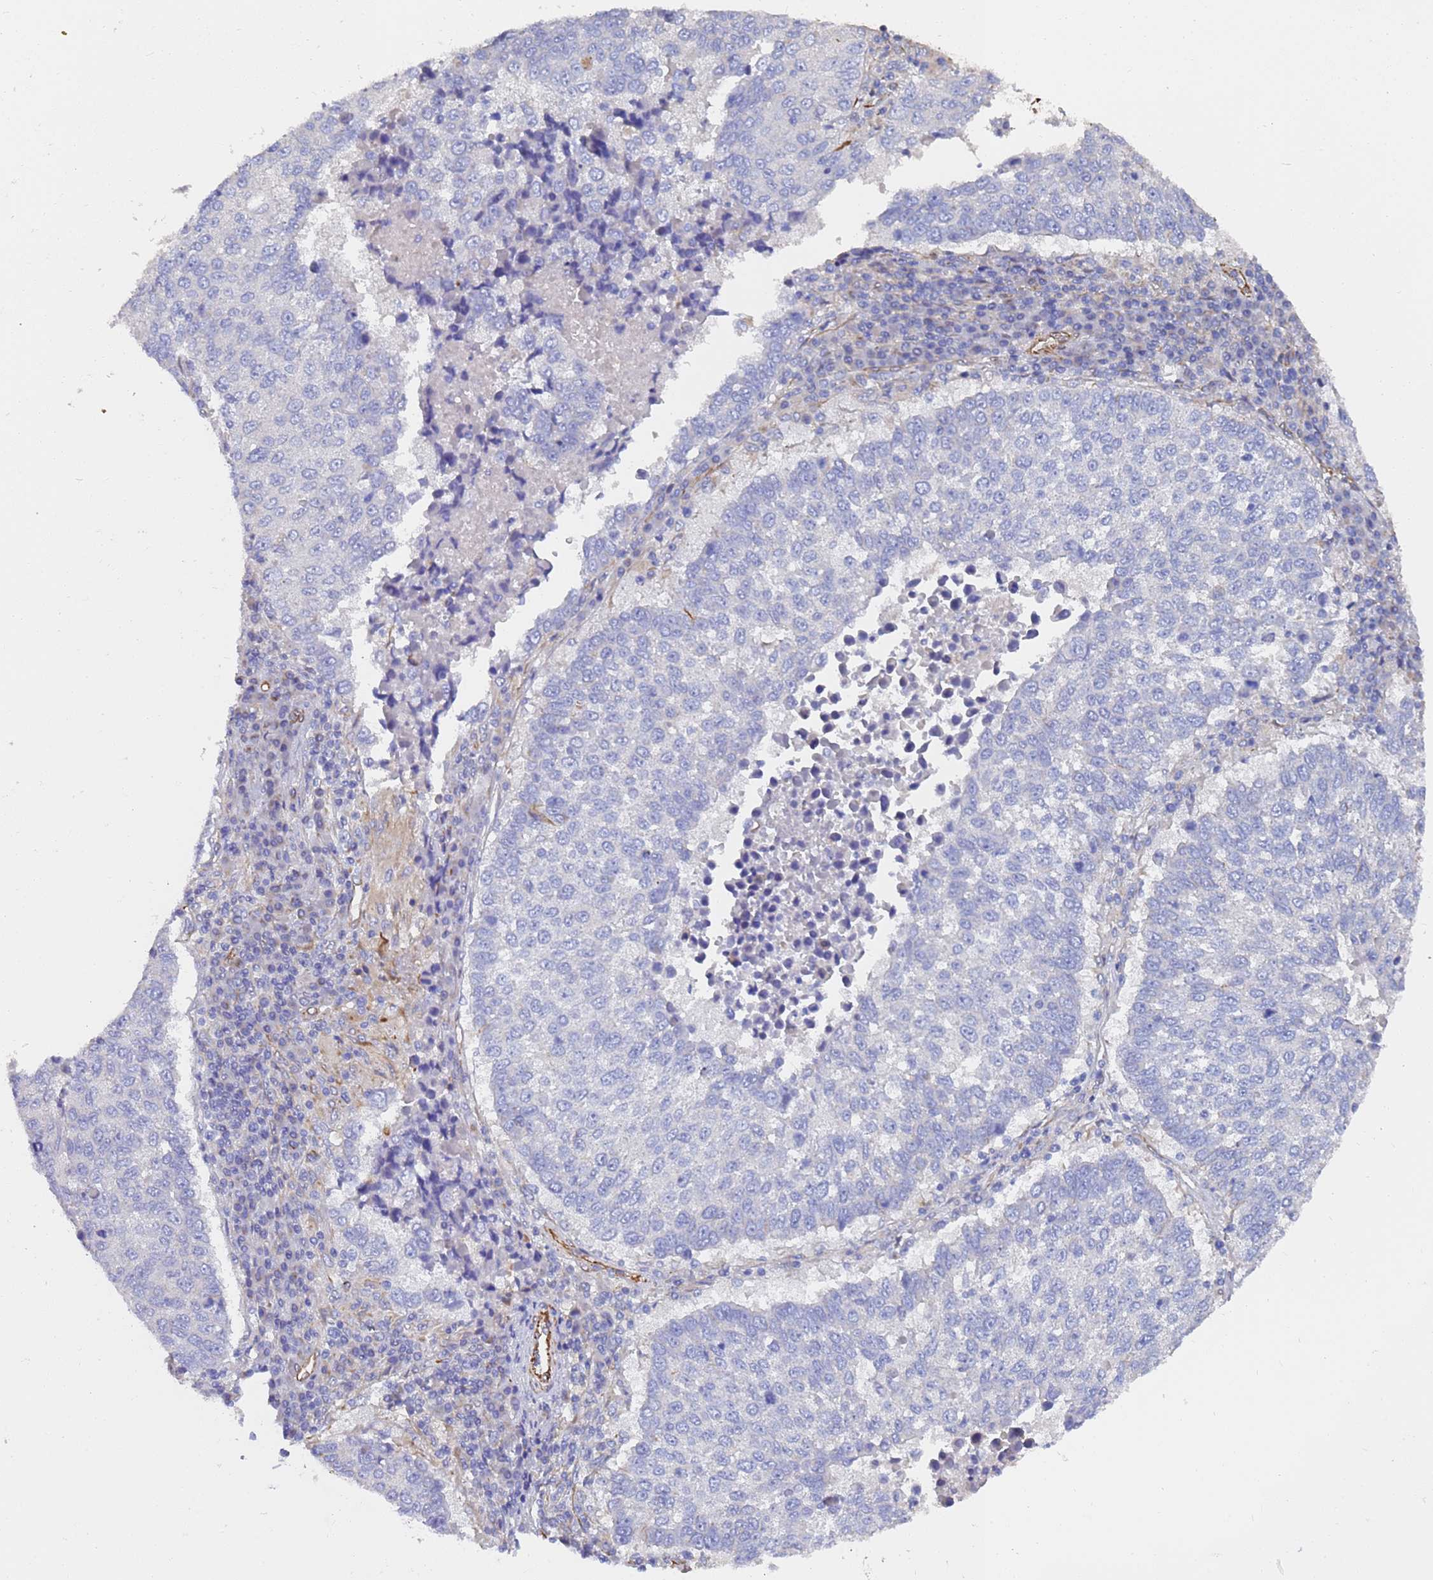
{"staining": {"intensity": "negative", "quantity": "none", "location": "none"}, "tissue": "lung cancer", "cell_type": "Tumor cells", "image_type": "cancer", "snomed": [{"axis": "morphology", "description": "Squamous cell carcinoma, NOS"}, {"axis": "topography", "description": "Lung"}], "caption": "Tumor cells show no significant protein staining in lung squamous cell carcinoma. (IHC, brightfield microscopy, high magnification).", "gene": "SYT13", "patient": {"sex": "male", "age": 73}}